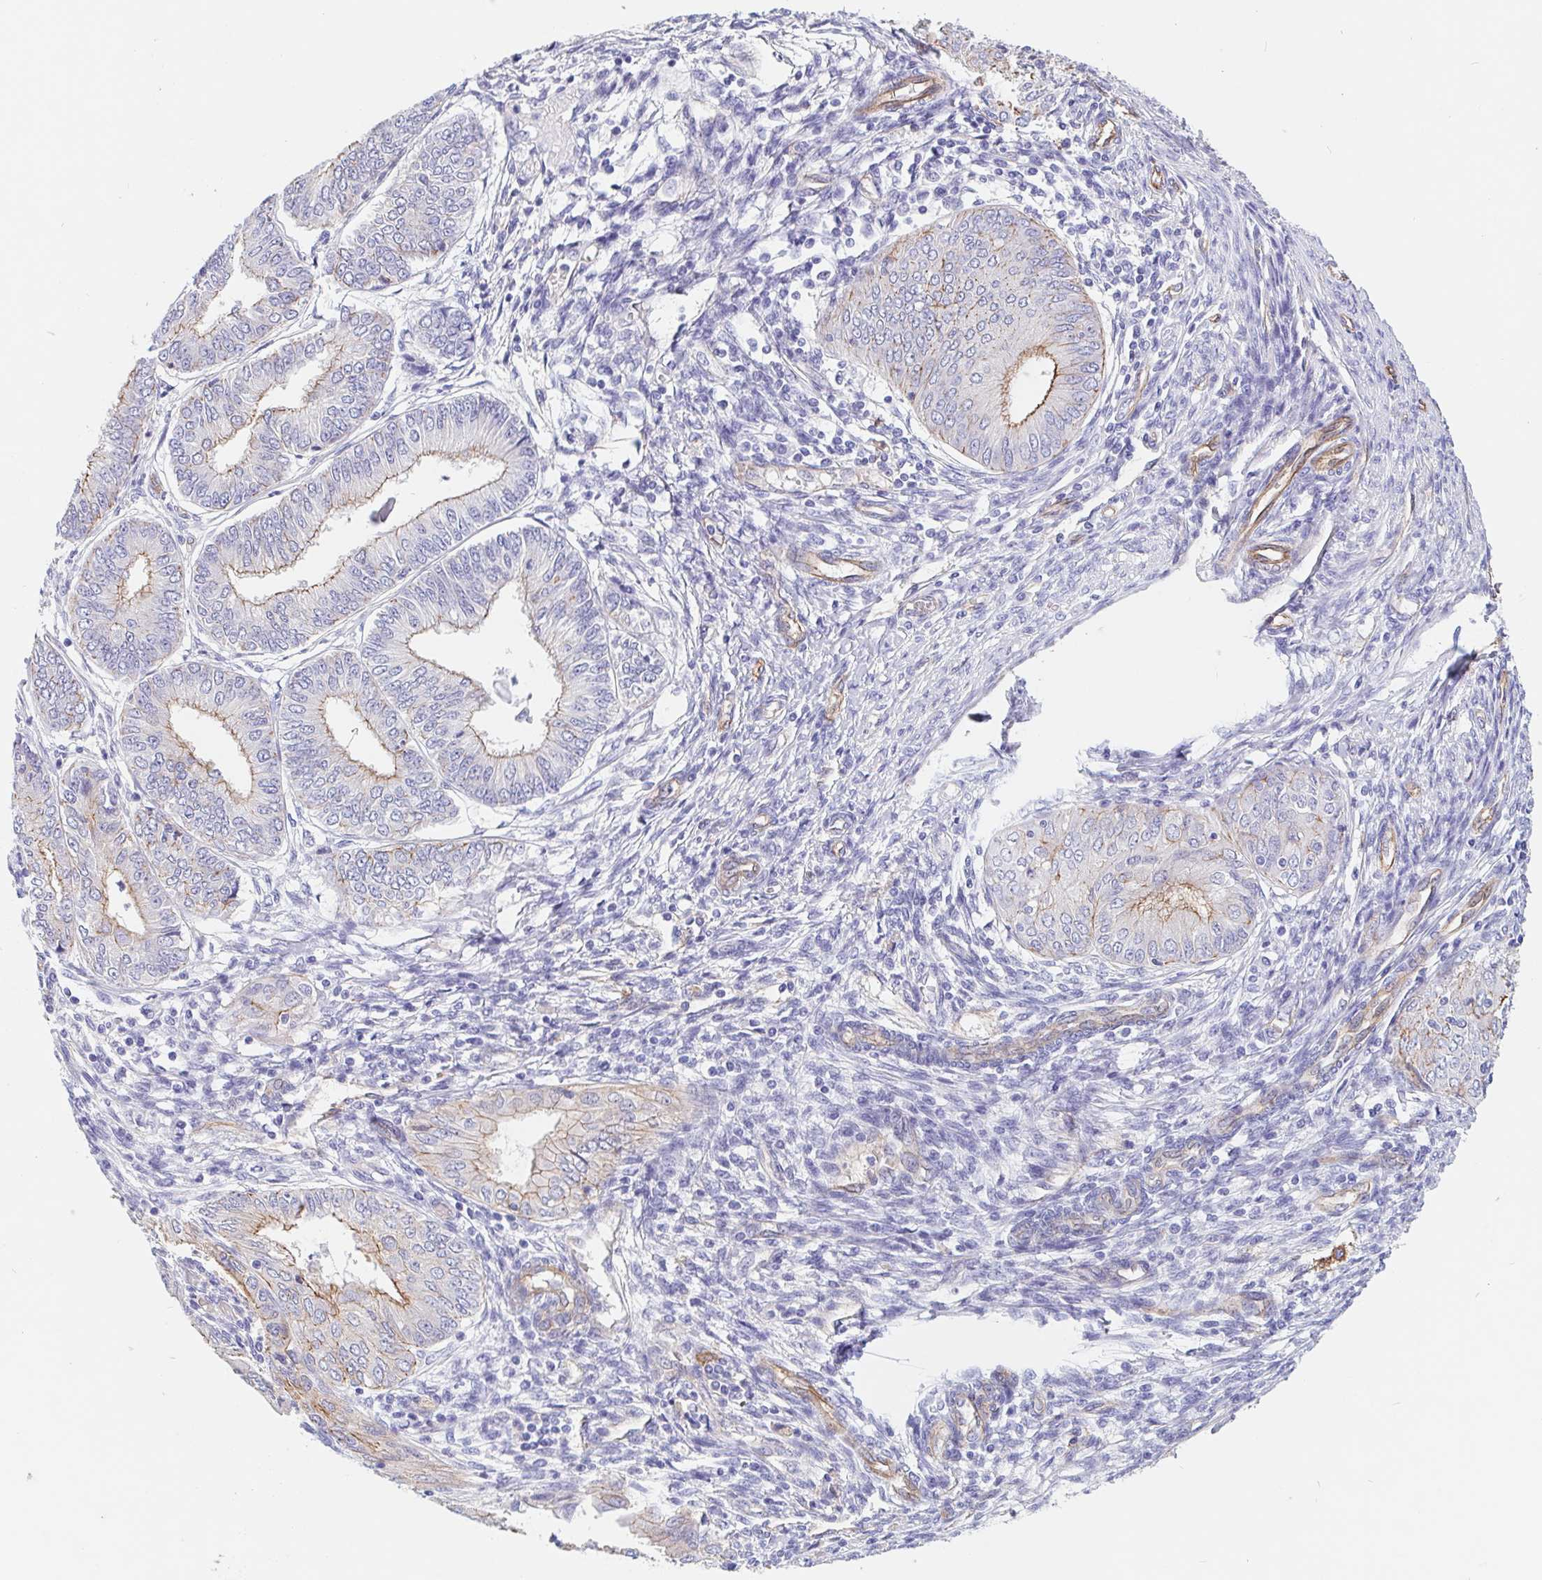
{"staining": {"intensity": "moderate", "quantity": "<25%", "location": "cytoplasmic/membranous"}, "tissue": "endometrial cancer", "cell_type": "Tumor cells", "image_type": "cancer", "snomed": [{"axis": "morphology", "description": "Adenocarcinoma, NOS"}, {"axis": "topography", "description": "Endometrium"}], "caption": "The micrograph reveals a brown stain indicating the presence of a protein in the cytoplasmic/membranous of tumor cells in endometrial adenocarcinoma.", "gene": "LIMCH1", "patient": {"sex": "female", "age": 68}}